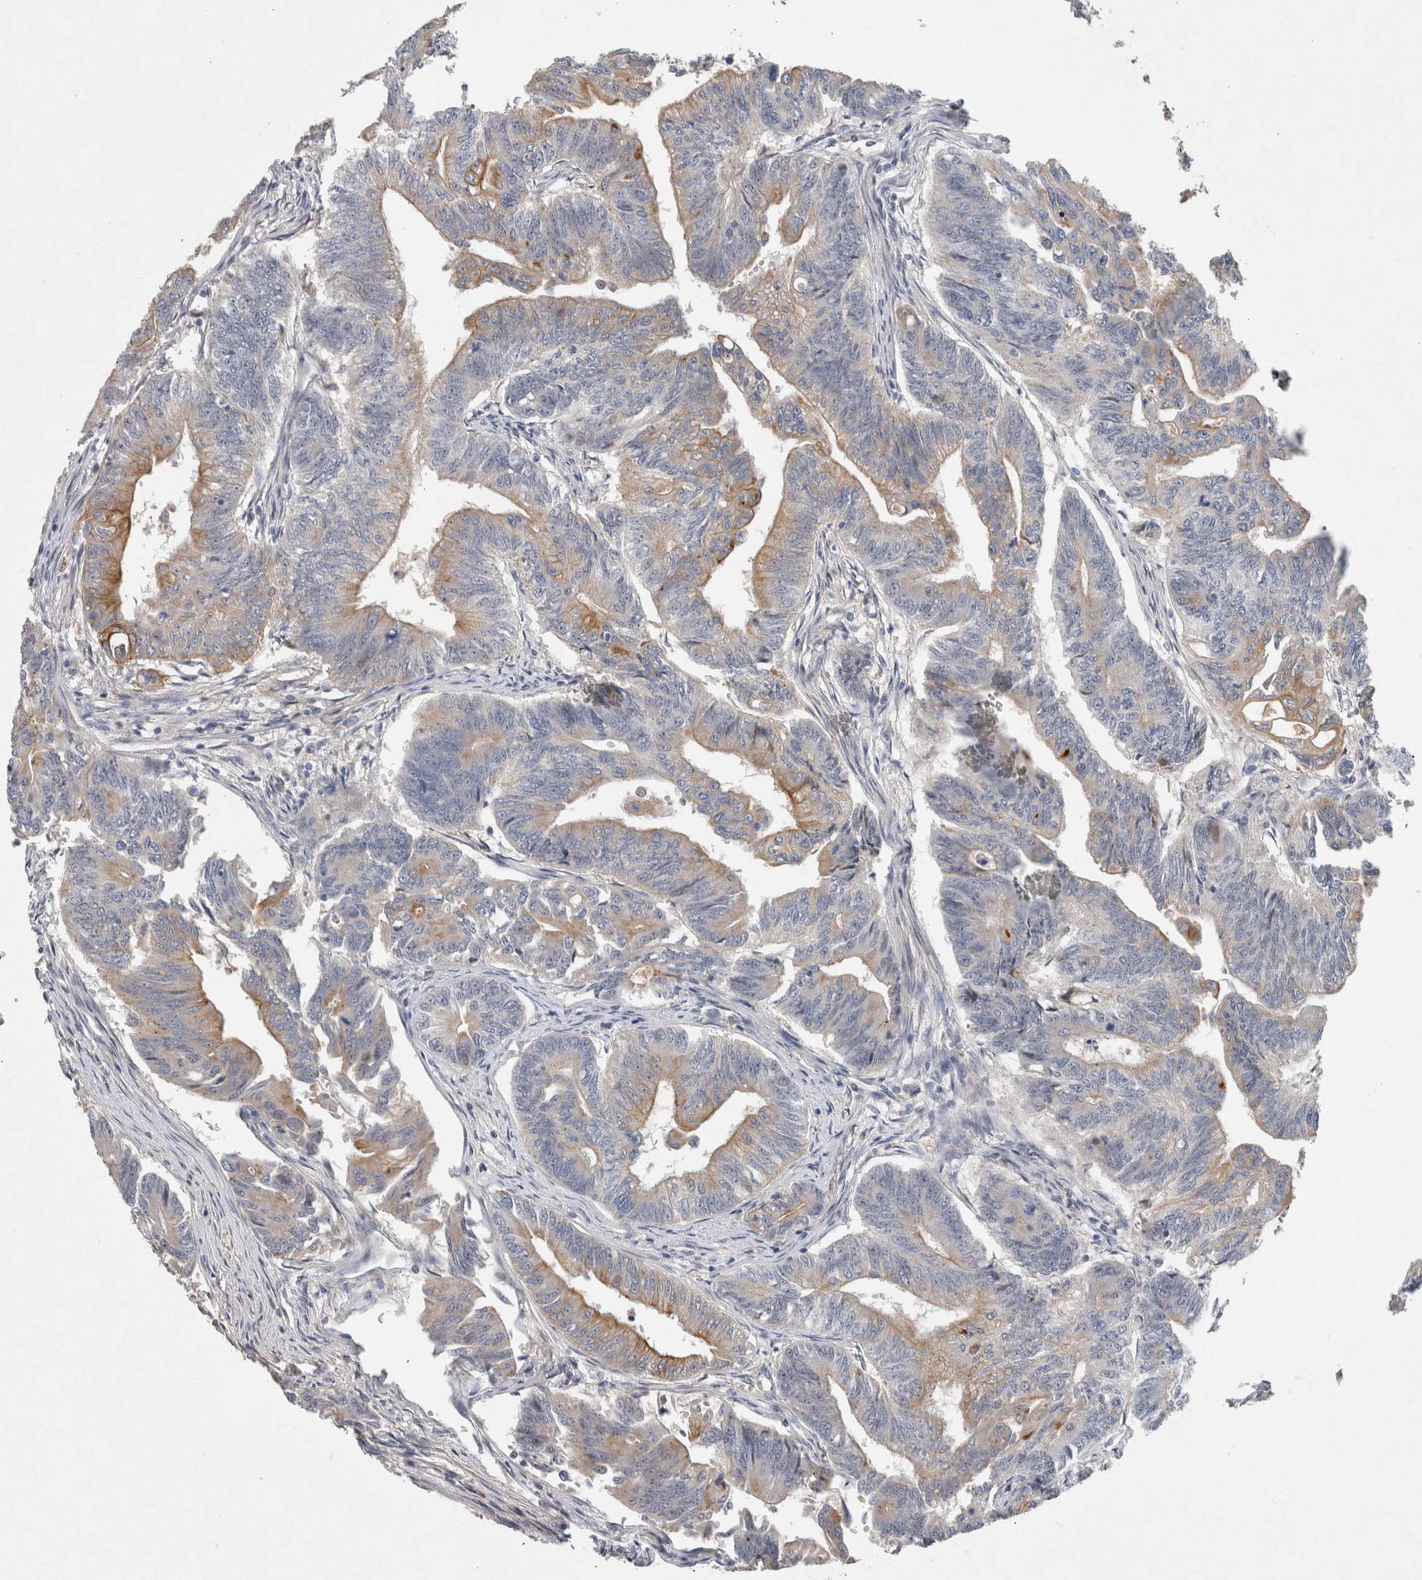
{"staining": {"intensity": "moderate", "quantity": "25%-75%", "location": "cytoplasmic/membranous"}, "tissue": "colorectal cancer", "cell_type": "Tumor cells", "image_type": "cancer", "snomed": [{"axis": "morphology", "description": "Adenoma, NOS"}, {"axis": "morphology", "description": "Adenocarcinoma, NOS"}, {"axis": "topography", "description": "Colon"}], "caption": "Tumor cells show medium levels of moderate cytoplasmic/membranous expression in approximately 25%-75% of cells in colorectal cancer.", "gene": "HEXD", "patient": {"sex": "male", "age": 79}}